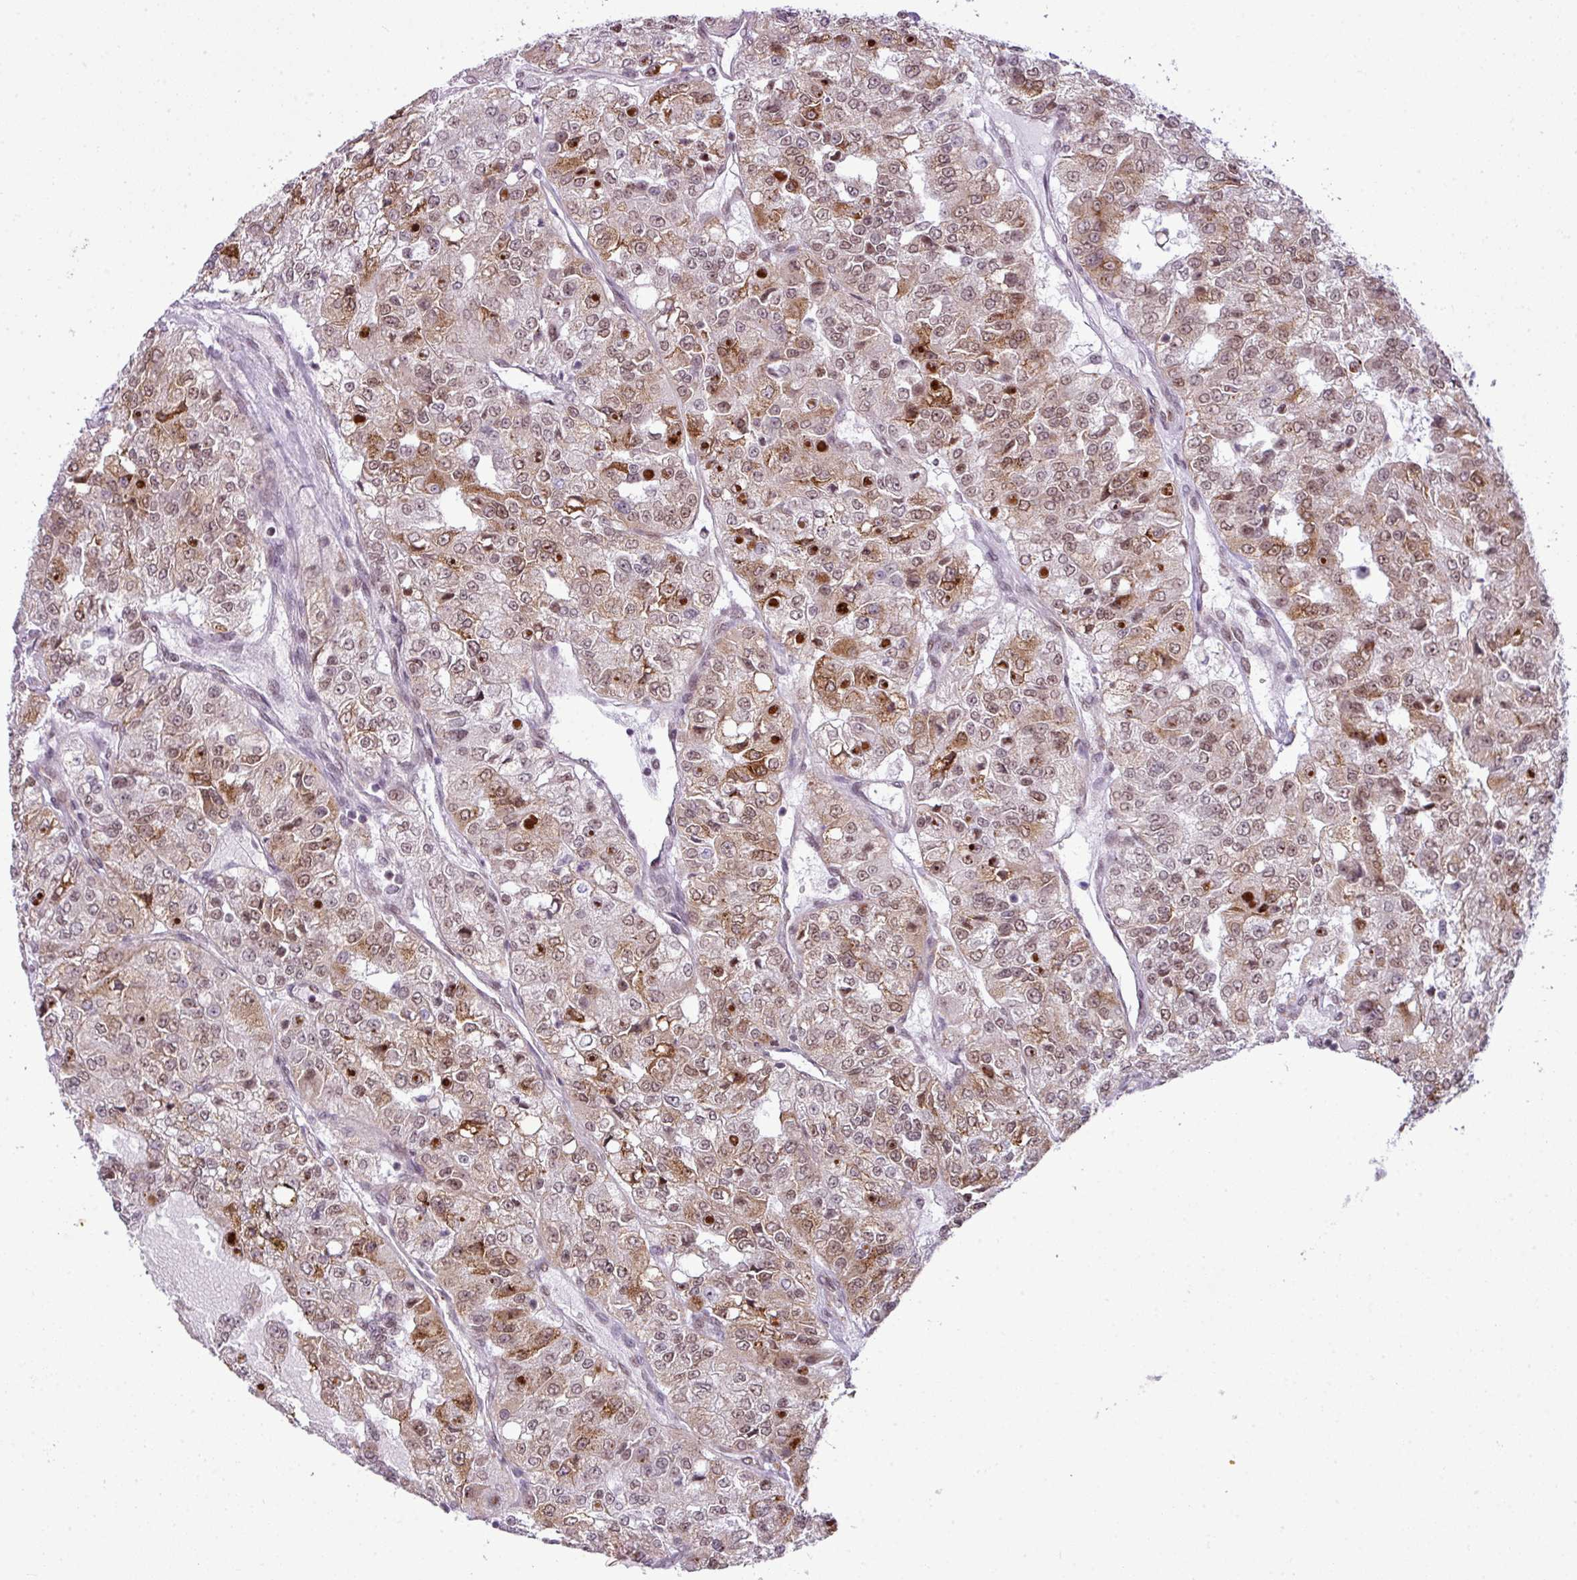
{"staining": {"intensity": "moderate", "quantity": ">75%", "location": "cytoplasmic/membranous,nuclear"}, "tissue": "renal cancer", "cell_type": "Tumor cells", "image_type": "cancer", "snomed": [{"axis": "morphology", "description": "Adenocarcinoma, NOS"}, {"axis": "topography", "description": "Kidney"}], "caption": "Moderate cytoplasmic/membranous and nuclear expression is present in approximately >75% of tumor cells in renal cancer (adenocarcinoma).", "gene": "ARL6IP4", "patient": {"sex": "female", "age": 63}}